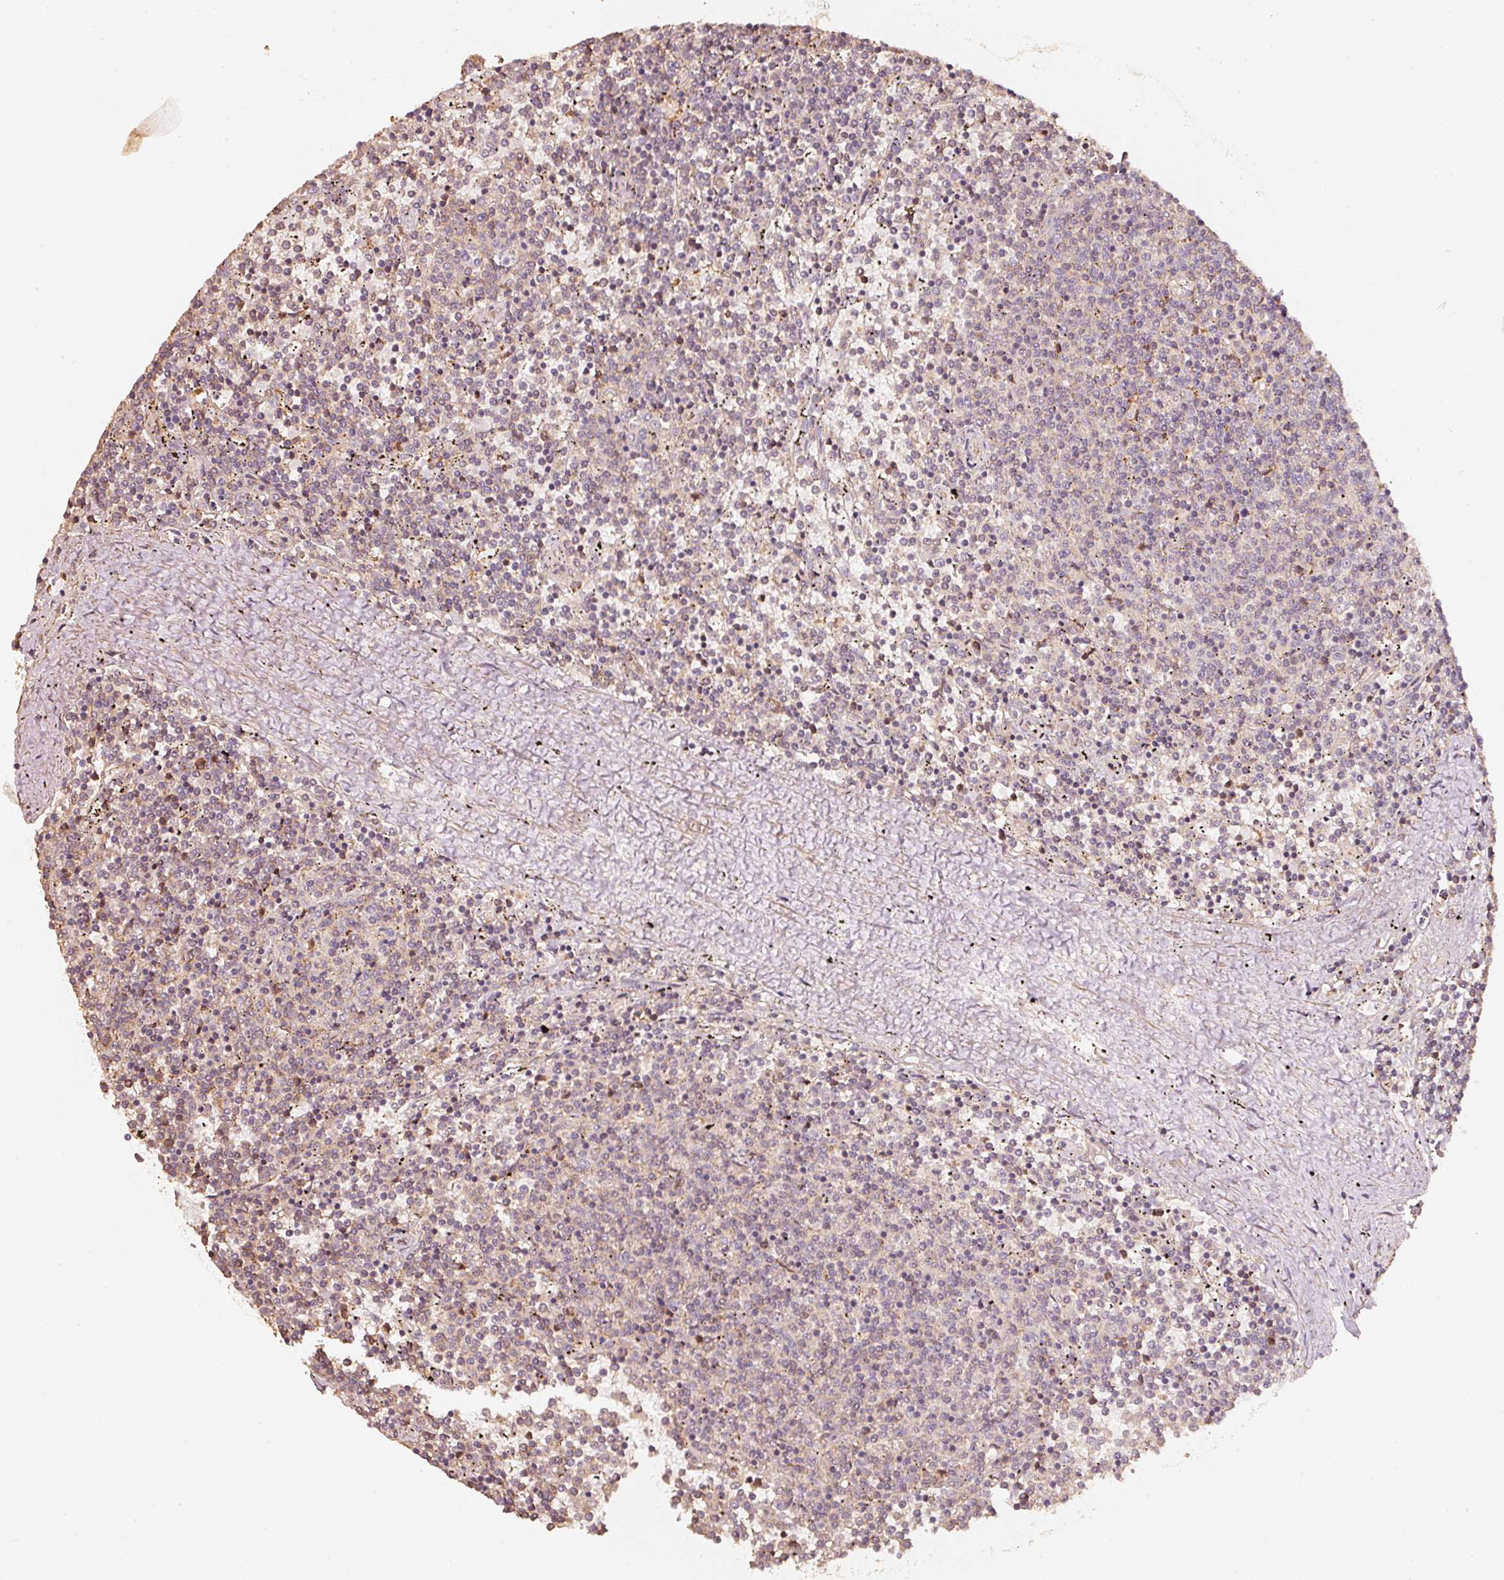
{"staining": {"intensity": "negative", "quantity": "none", "location": "none"}, "tissue": "lymphoma", "cell_type": "Tumor cells", "image_type": "cancer", "snomed": [{"axis": "morphology", "description": "Malignant lymphoma, non-Hodgkin's type, Low grade"}, {"axis": "topography", "description": "Spleen"}], "caption": "Immunohistochemistry (IHC) image of neoplastic tissue: lymphoma stained with DAB (3,3'-diaminobenzidine) displays no significant protein expression in tumor cells.", "gene": "CEP95", "patient": {"sex": "female", "age": 50}}